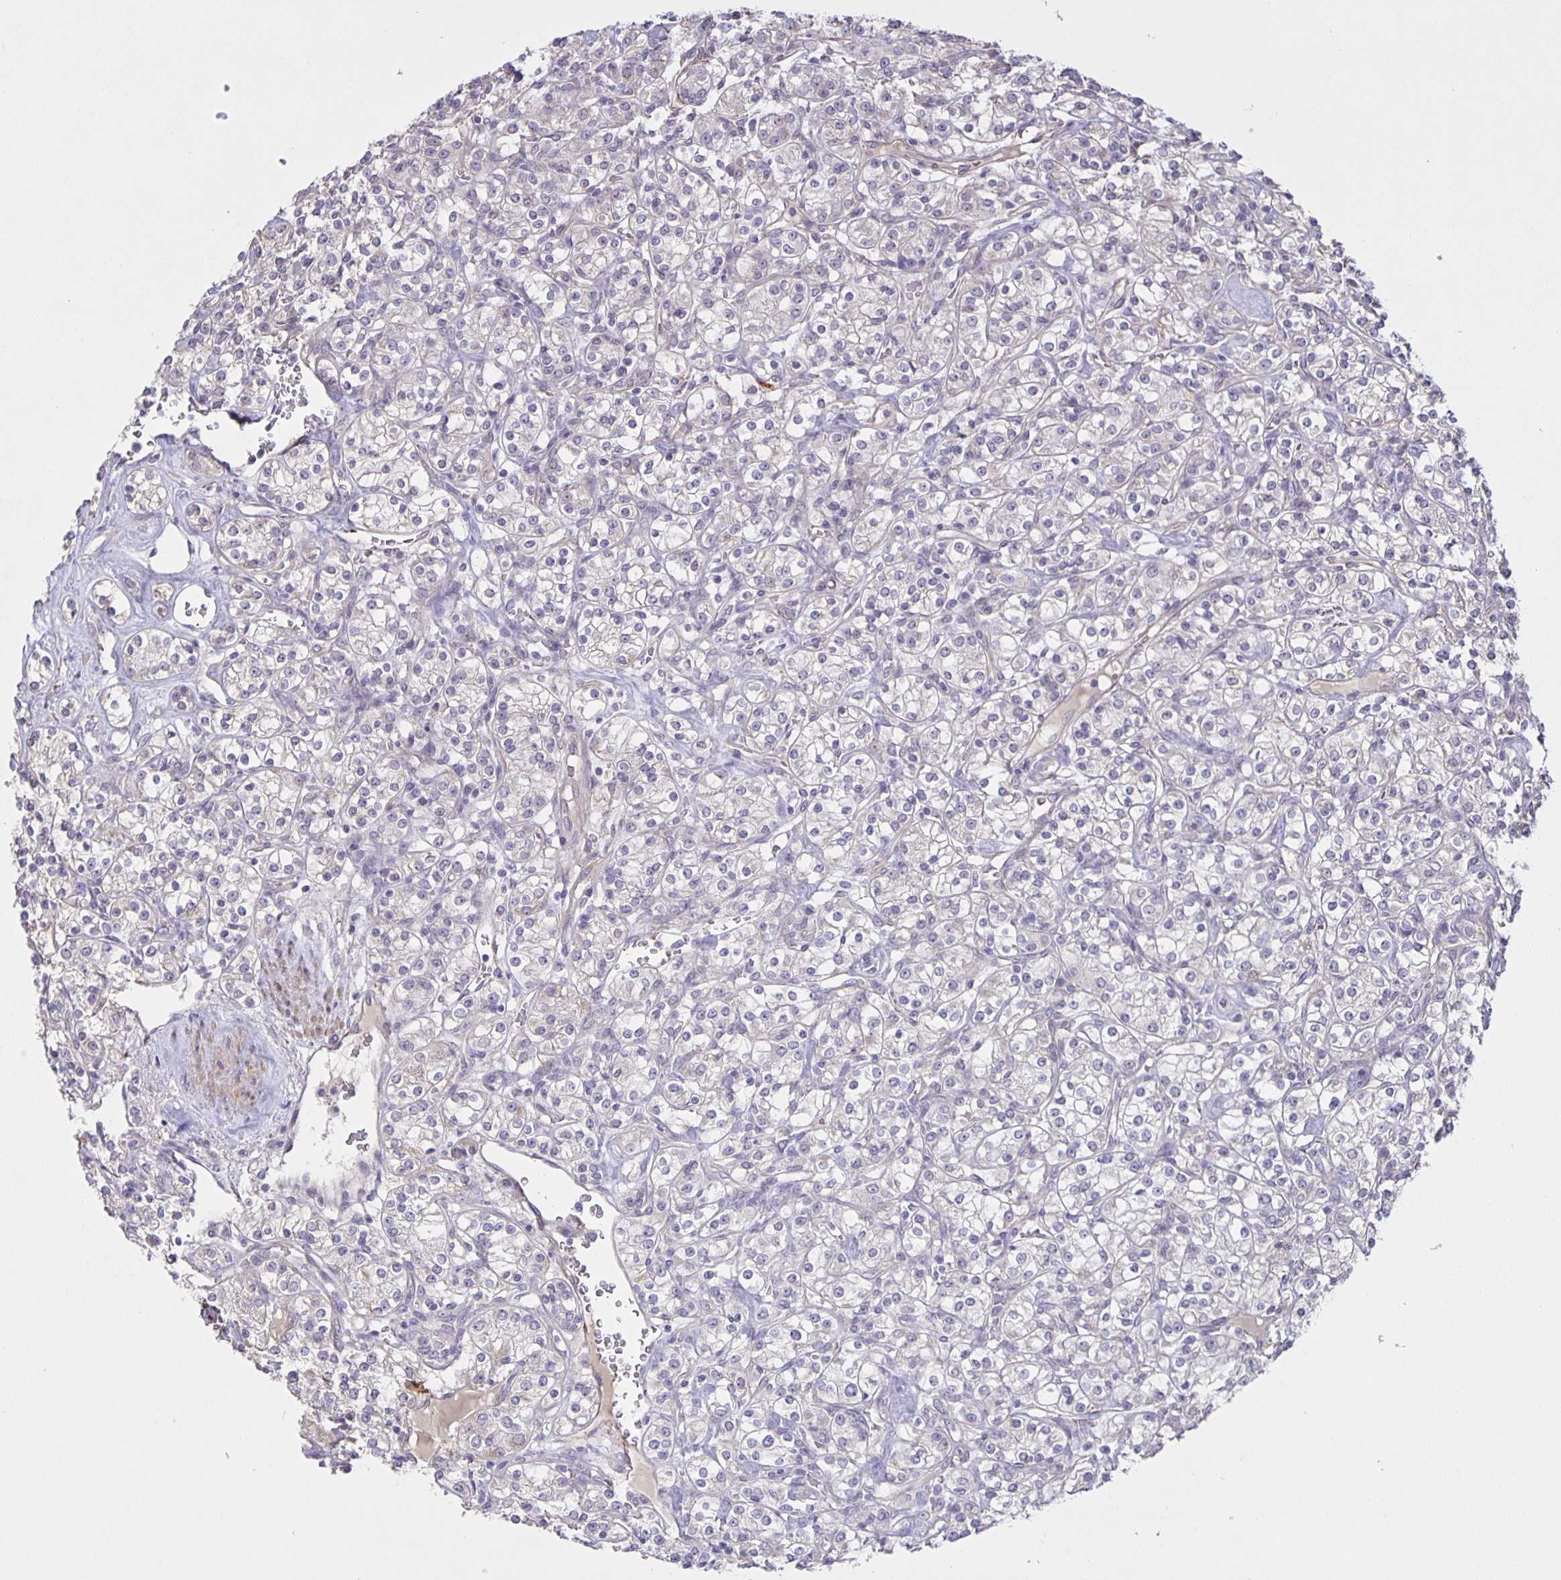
{"staining": {"intensity": "negative", "quantity": "none", "location": "none"}, "tissue": "renal cancer", "cell_type": "Tumor cells", "image_type": "cancer", "snomed": [{"axis": "morphology", "description": "Adenocarcinoma, NOS"}, {"axis": "topography", "description": "Kidney"}], "caption": "A photomicrograph of human renal cancer (adenocarcinoma) is negative for staining in tumor cells. (DAB IHC, high magnification).", "gene": "SRCIN1", "patient": {"sex": "male", "age": 77}}